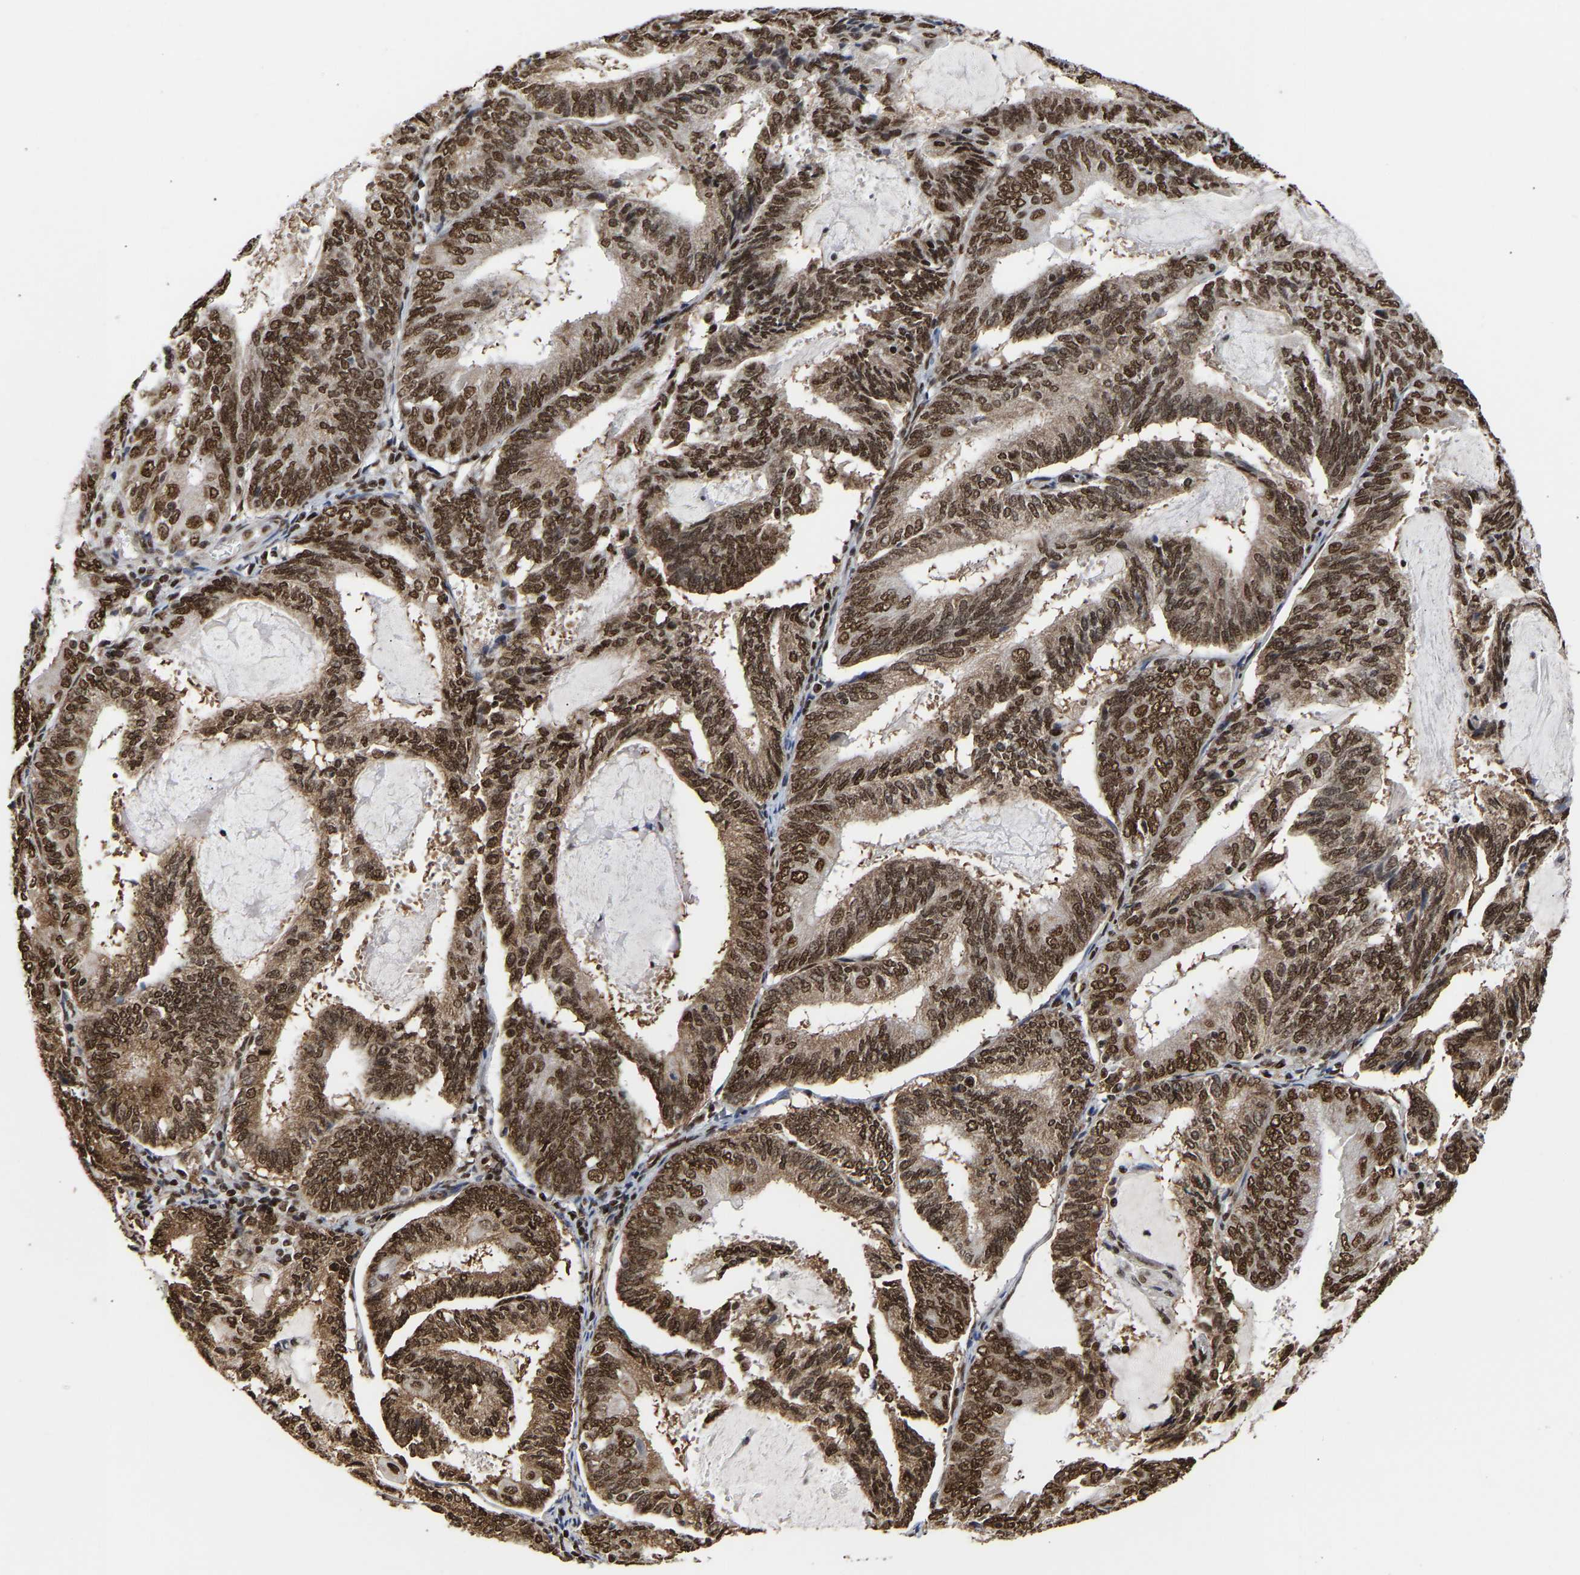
{"staining": {"intensity": "strong", "quantity": ">75%", "location": "cytoplasmic/membranous,nuclear"}, "tissue": "endometrial cancer", "cell_type": "Tumor cells", "image_type": "cancer", "snomed": [{"axis": "morphology", "description": "Adenocarcinoma, NOS"}, {"axis": "topography", "description": "Endometrium"}], "caption": "Immunohistochemical staining of human adenocarcinoma (endometrial) shows high levels of strong cytoplasmic/membranous and nuclear protein positivity in about >75% of tumor cells.", "gene": "PSIP1", "patient": {"sex": "female", "age": 81}}